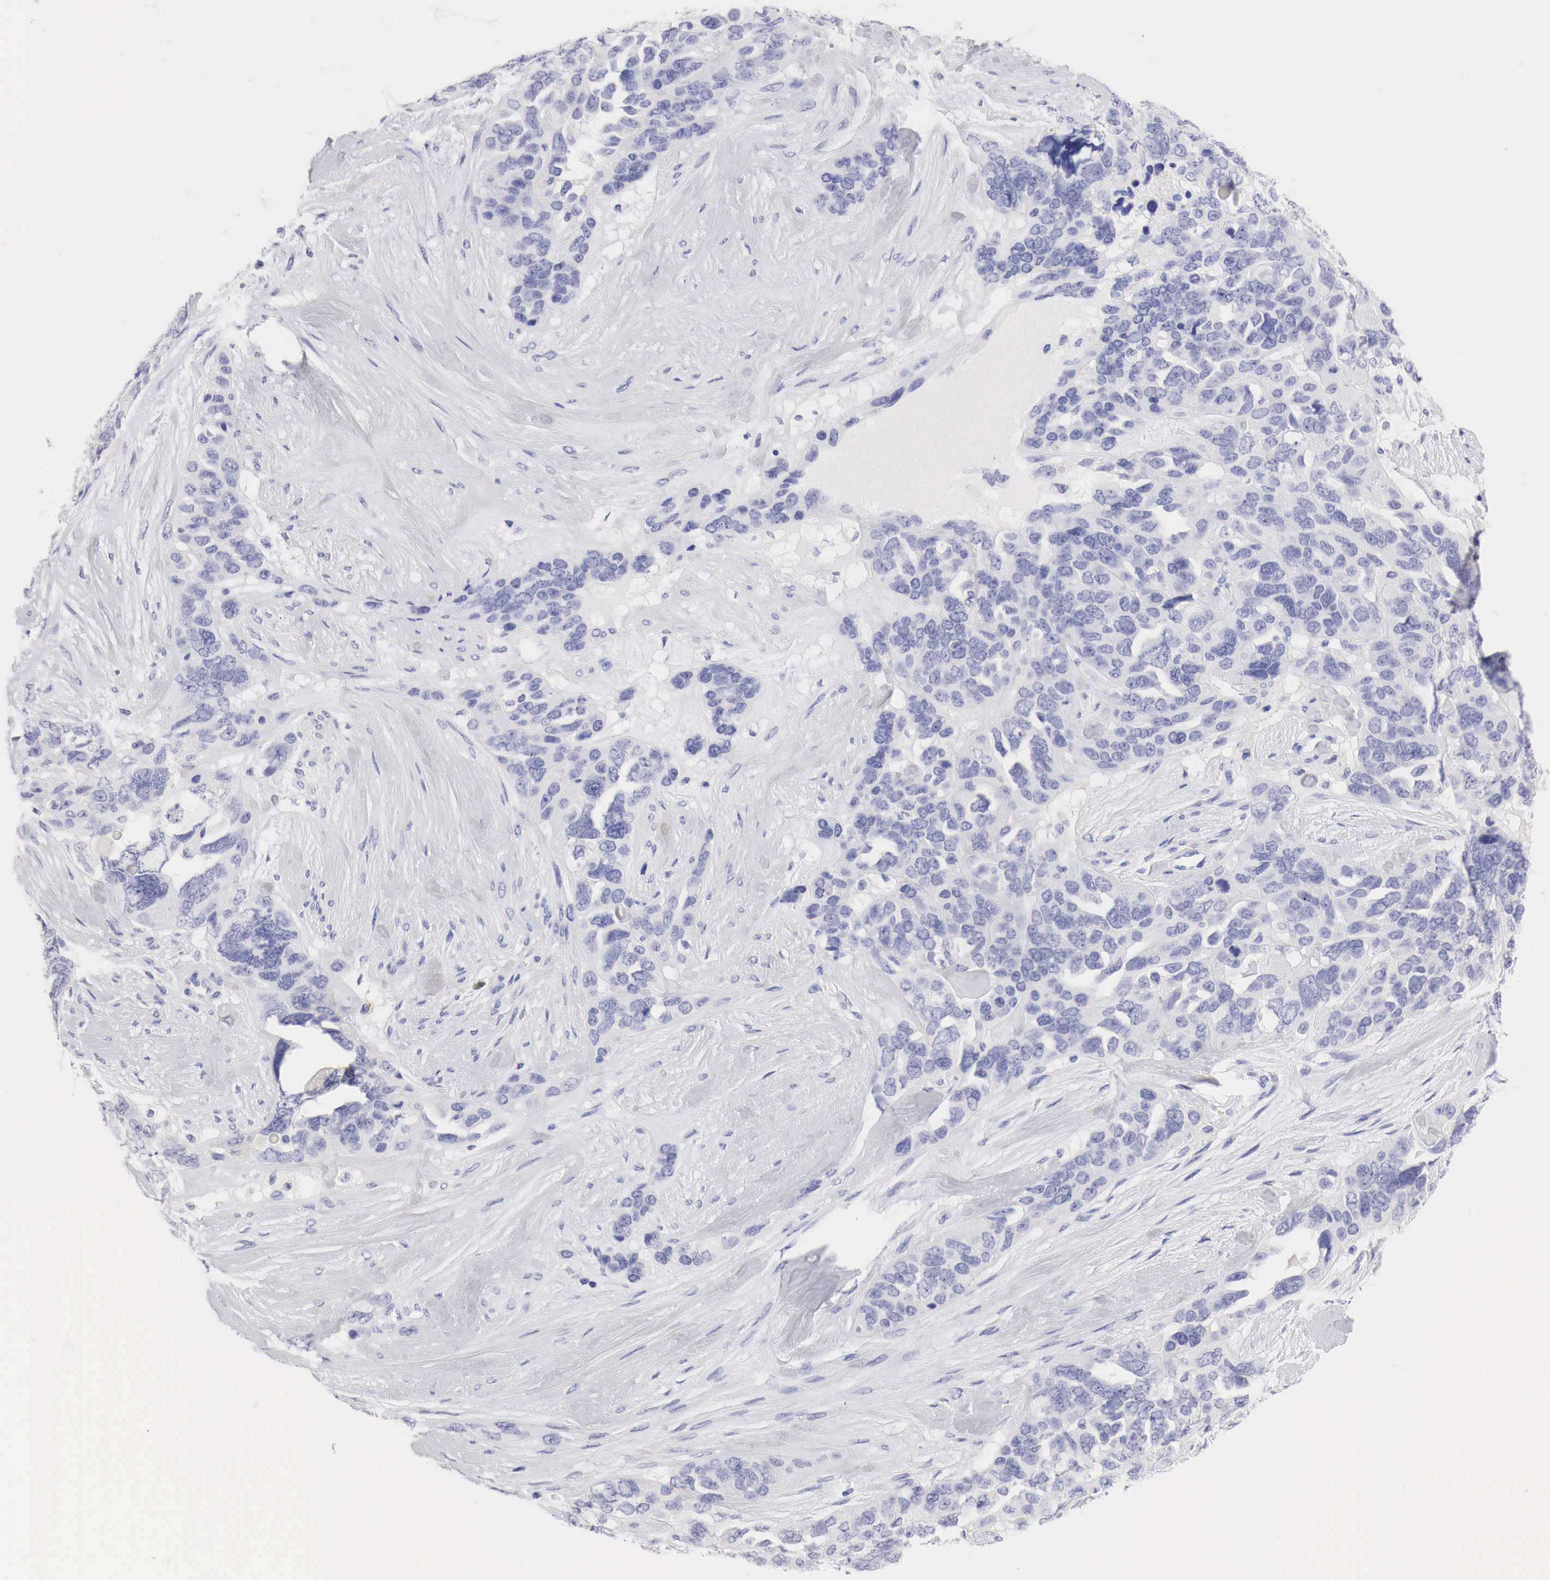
{"staining": {"intensity": "negative", "quantity": "none", "location": "none"}, "tissue": "ovarian cancer", "cell_type": "Tumor cells", "image_type": "cancer", "snomed": [{"axis": "morphology", "description": "Cystadenocarcinoma, serous, NOS"}, {"axis": "topography", "description": "Ovary"}], "caption": "Human ovarian serous cystadenocarcinoma stained for a protein using immunohistochemistry reveals no expression in tumor cells.", "gene": "TYR", "patient": {"sex": "female", "age": 63}}